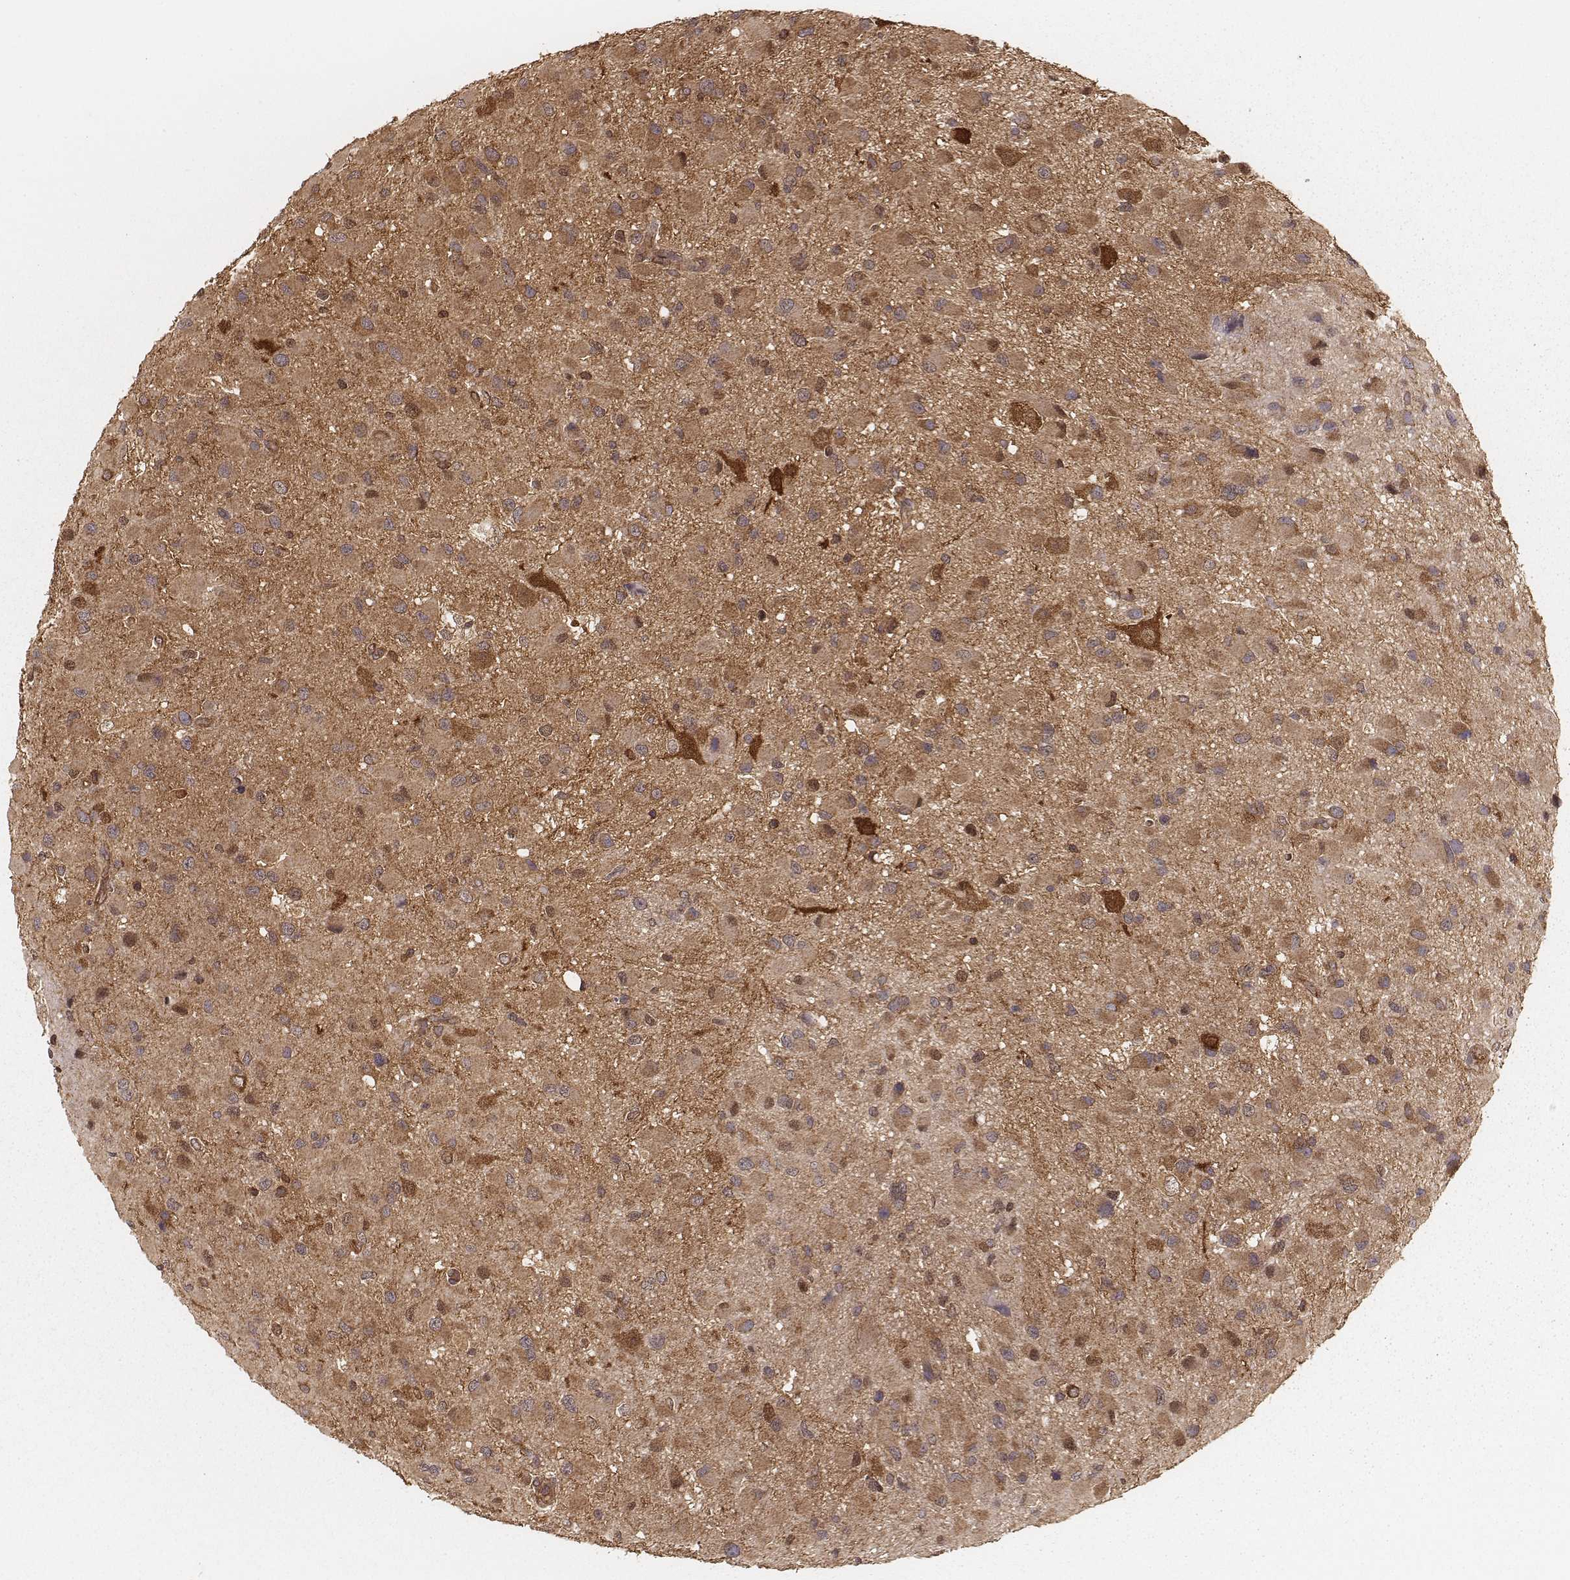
{"staining": {"intensity": "moderate", "quantity": ">75%", "location": "cytoplasmic/membranous"}, "tissue": "glioma", "cell_type": "Tumor cells", "image_type": "cancer", "snomed": [{"axis": "morphology", "description": "Glioma, malignant, Low grade"}, {"axis": "topography", "description": "Brain"}], "caption": "Brown immunohistochemical staining in human glioma displays moderate cytoplasmic/membranous expression in approximately >75% of tumor cells.", "gene": "CARS1", "patient": {"sex": "female", "age": 32}}